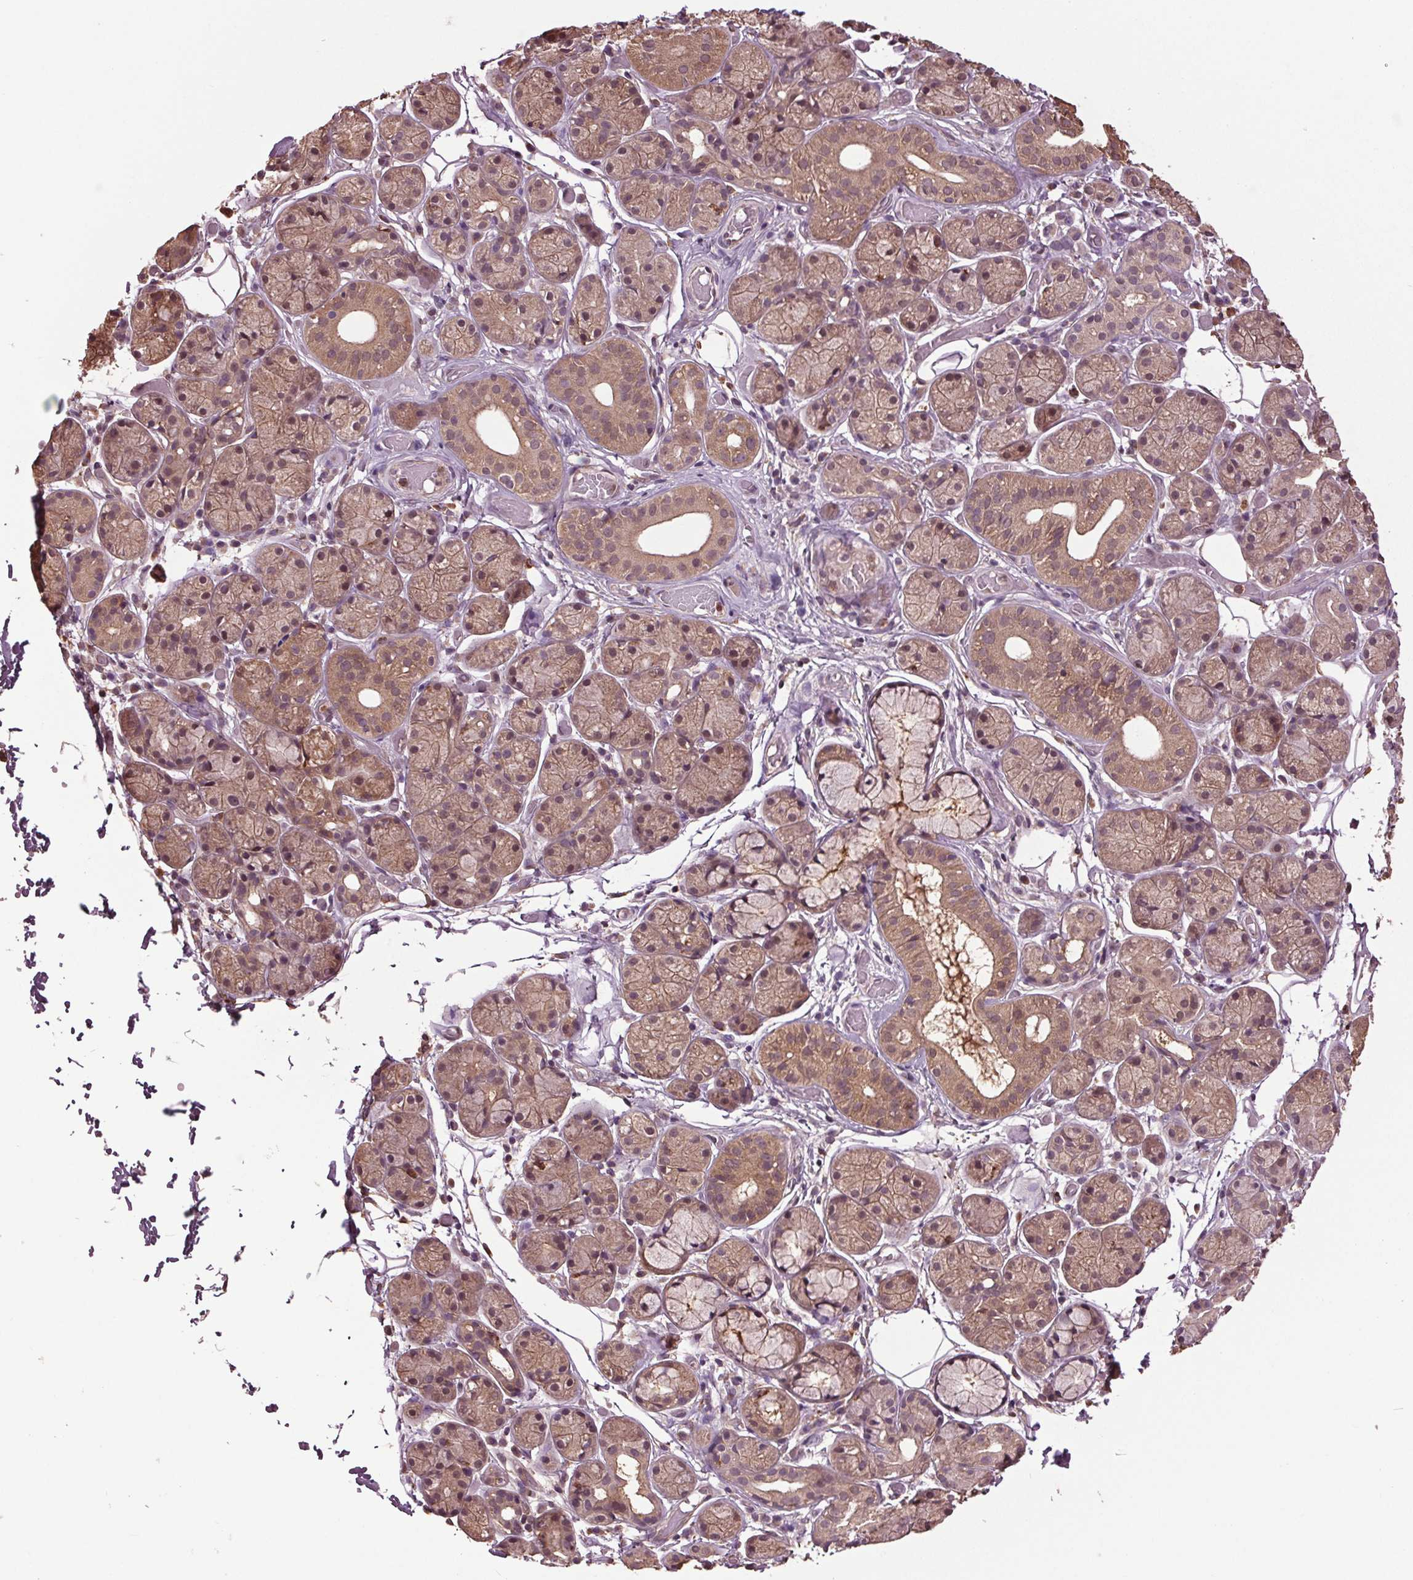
{"staining": {"intensity": "moderate", "quantity": ">75%", "location": "cytoplasmic/membranous"}, "tissue": "salivary gland", "cell_type": "Glandular cells", "image_type": "normal", "snomed": [{"axis": "morphology", "description": "Normal tissue, NOS"}, {"axis": "topography", "description": "Salivary gland"}, {"axis": "topography", "description": "Peripheral nerve tissue"}], "caption": "Brown immunohistochemical staining in unremarkable salivary gland demonstrates moderate cytoplasmic/membranous positivity in about >75% of glandular cells. Immunohistochemistry stains the protein of interest in brown and the nuclei are stained blue.", "gene": "RNPEP", "patient": {"sex": "male", "age": 71}}